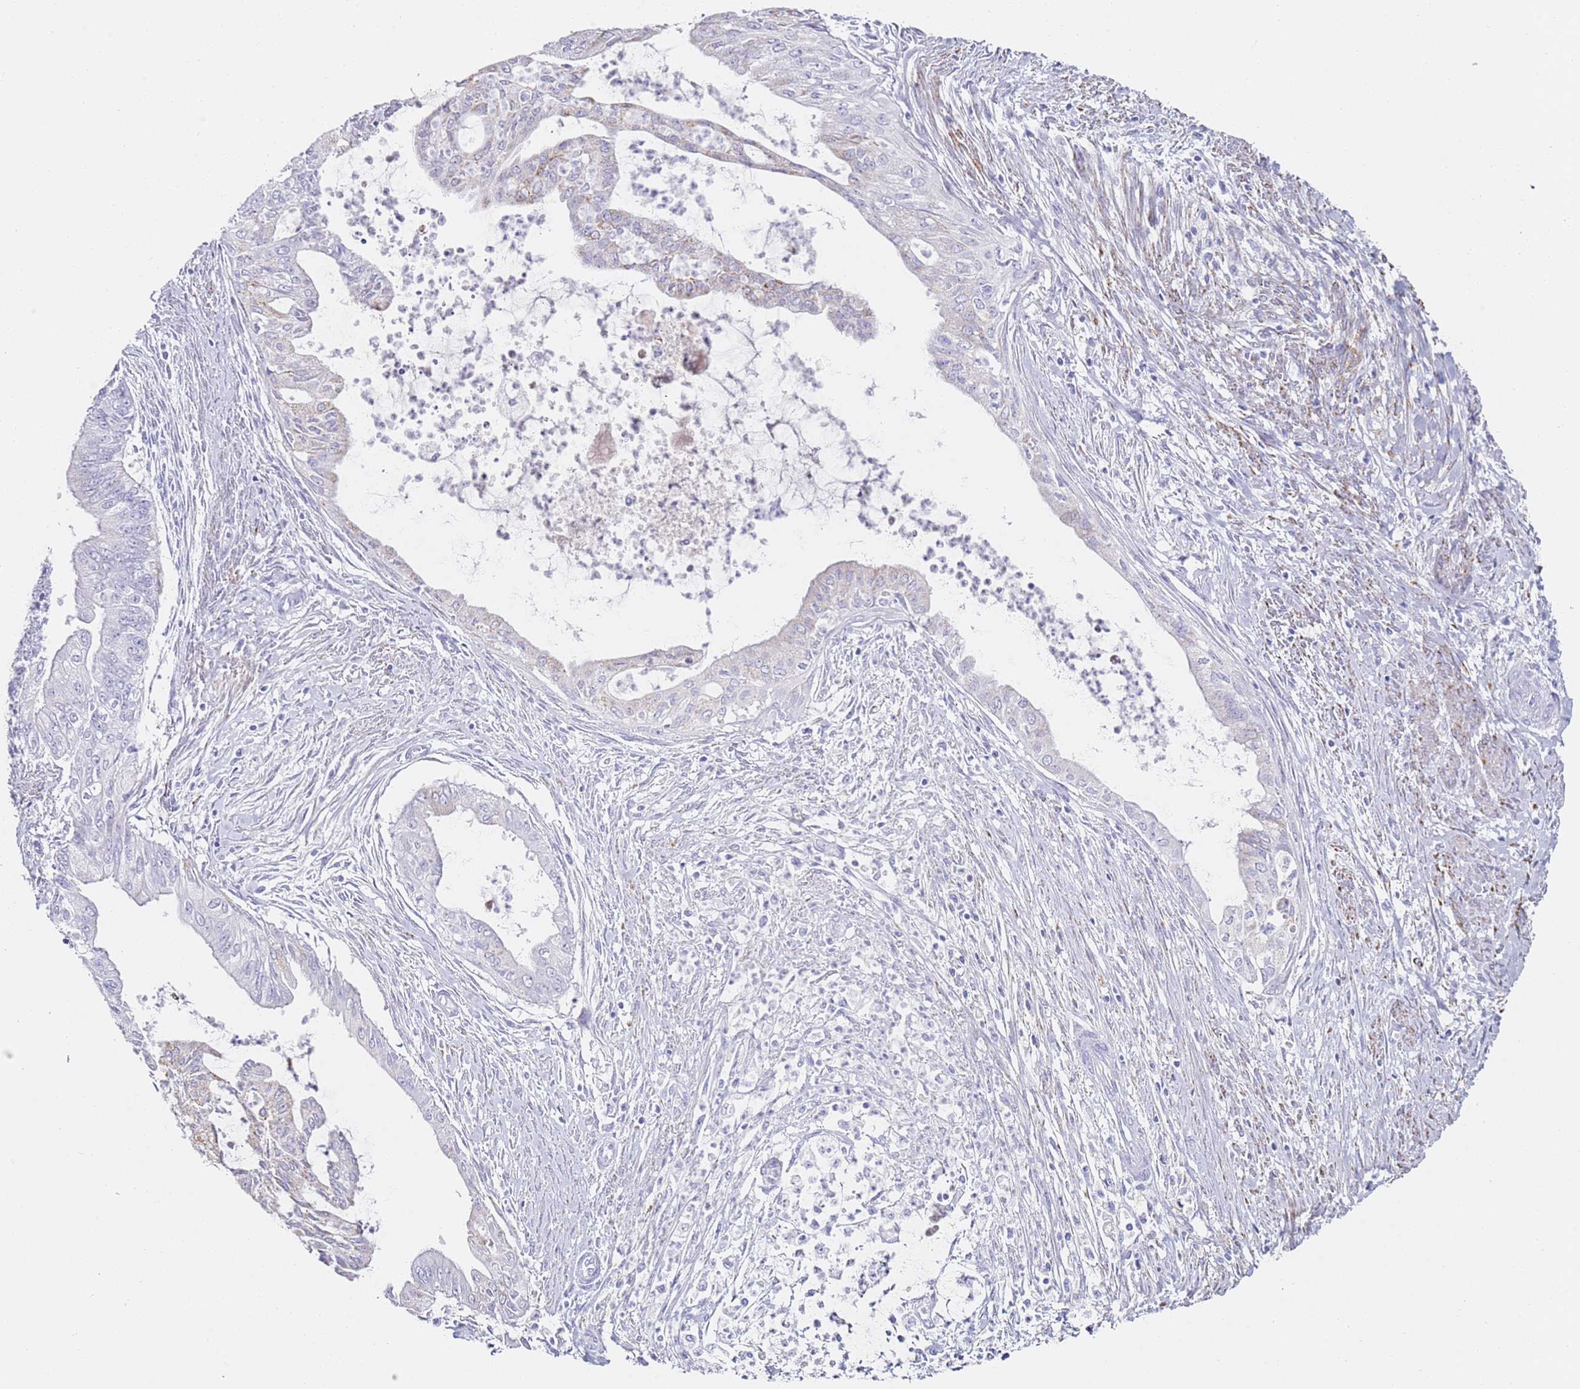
{"staining": {"intensity": "negative", "quantity": "none", "location": "none"}, "tissue": "endometrial cancer", "cell_type": "Tumor cells", "image_type": "cancer", "snomed": [{"axis": "morphology", "description": "Adenocarcinoma, NOS"}, {"axis": "topography", "description": "Endometrium"}], "caption": "Endometrial cancer stained for a protein using IHC exhibits no staining tumor cells.", "gene": "PTBP2", "patient": {"sex": "female", "age": 73}}